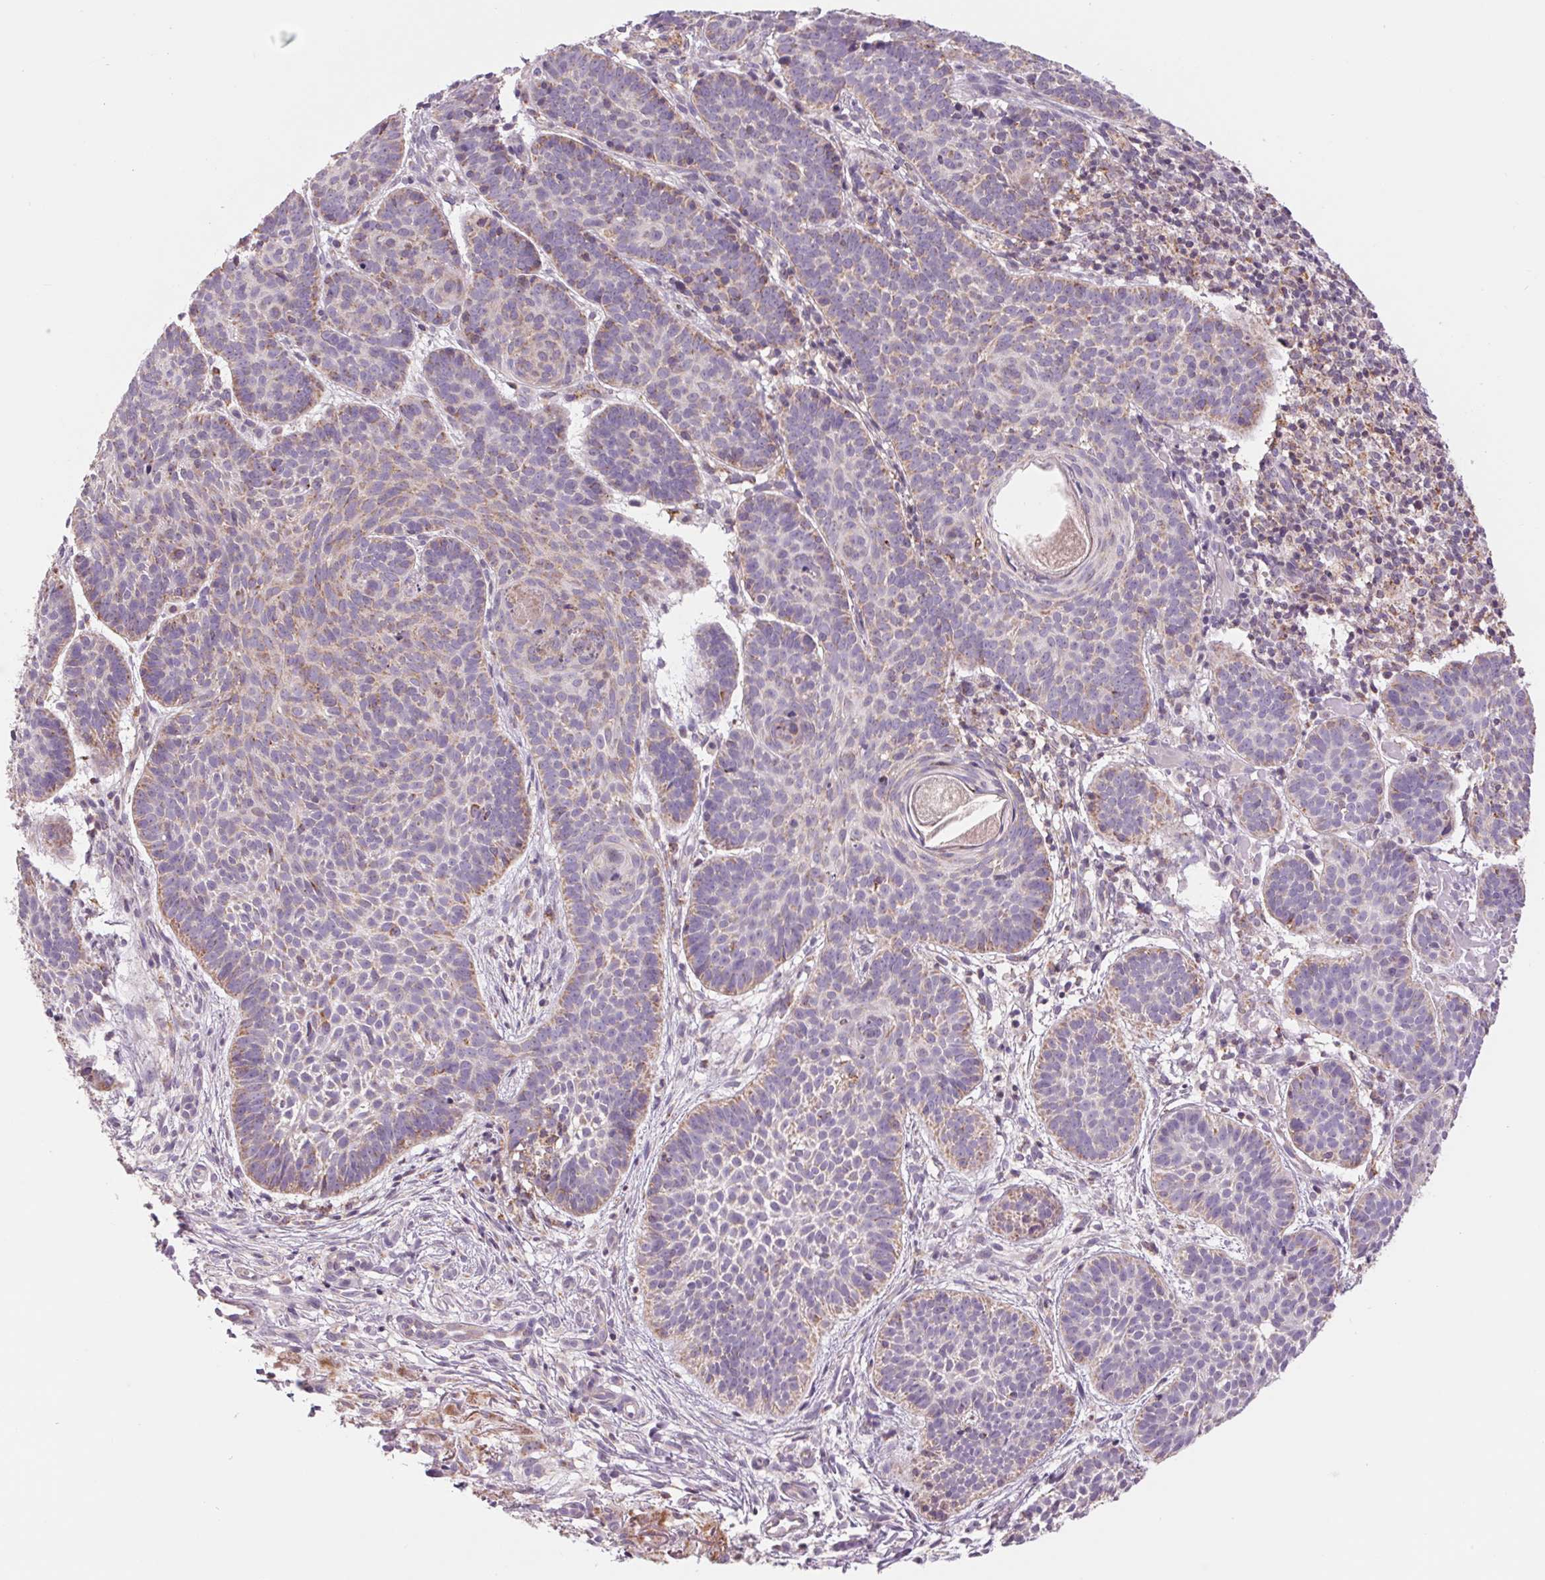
{"staining": {"intensity": "weak", "quantity": "25%-75%", "location": "cytoplasmic/membranous"}, "tissue": "skin cancer", "cell_type": "Tumor cells", "image_type": "cancer", "snomed": [{"axis": "morphology", "description": "Basal cell carcinoma"}, {"axis": "topography", "description": "Skin"}], "caption": "This is a photomicrograph of immunohistochemistry (IHC) staining of basal cell carcinoma (skin), which shows weak expression in the cytoplasmic/membranous of tumor cells.", "gene": "COX6A1", "patient": {"sex": "male", "age": 72}}